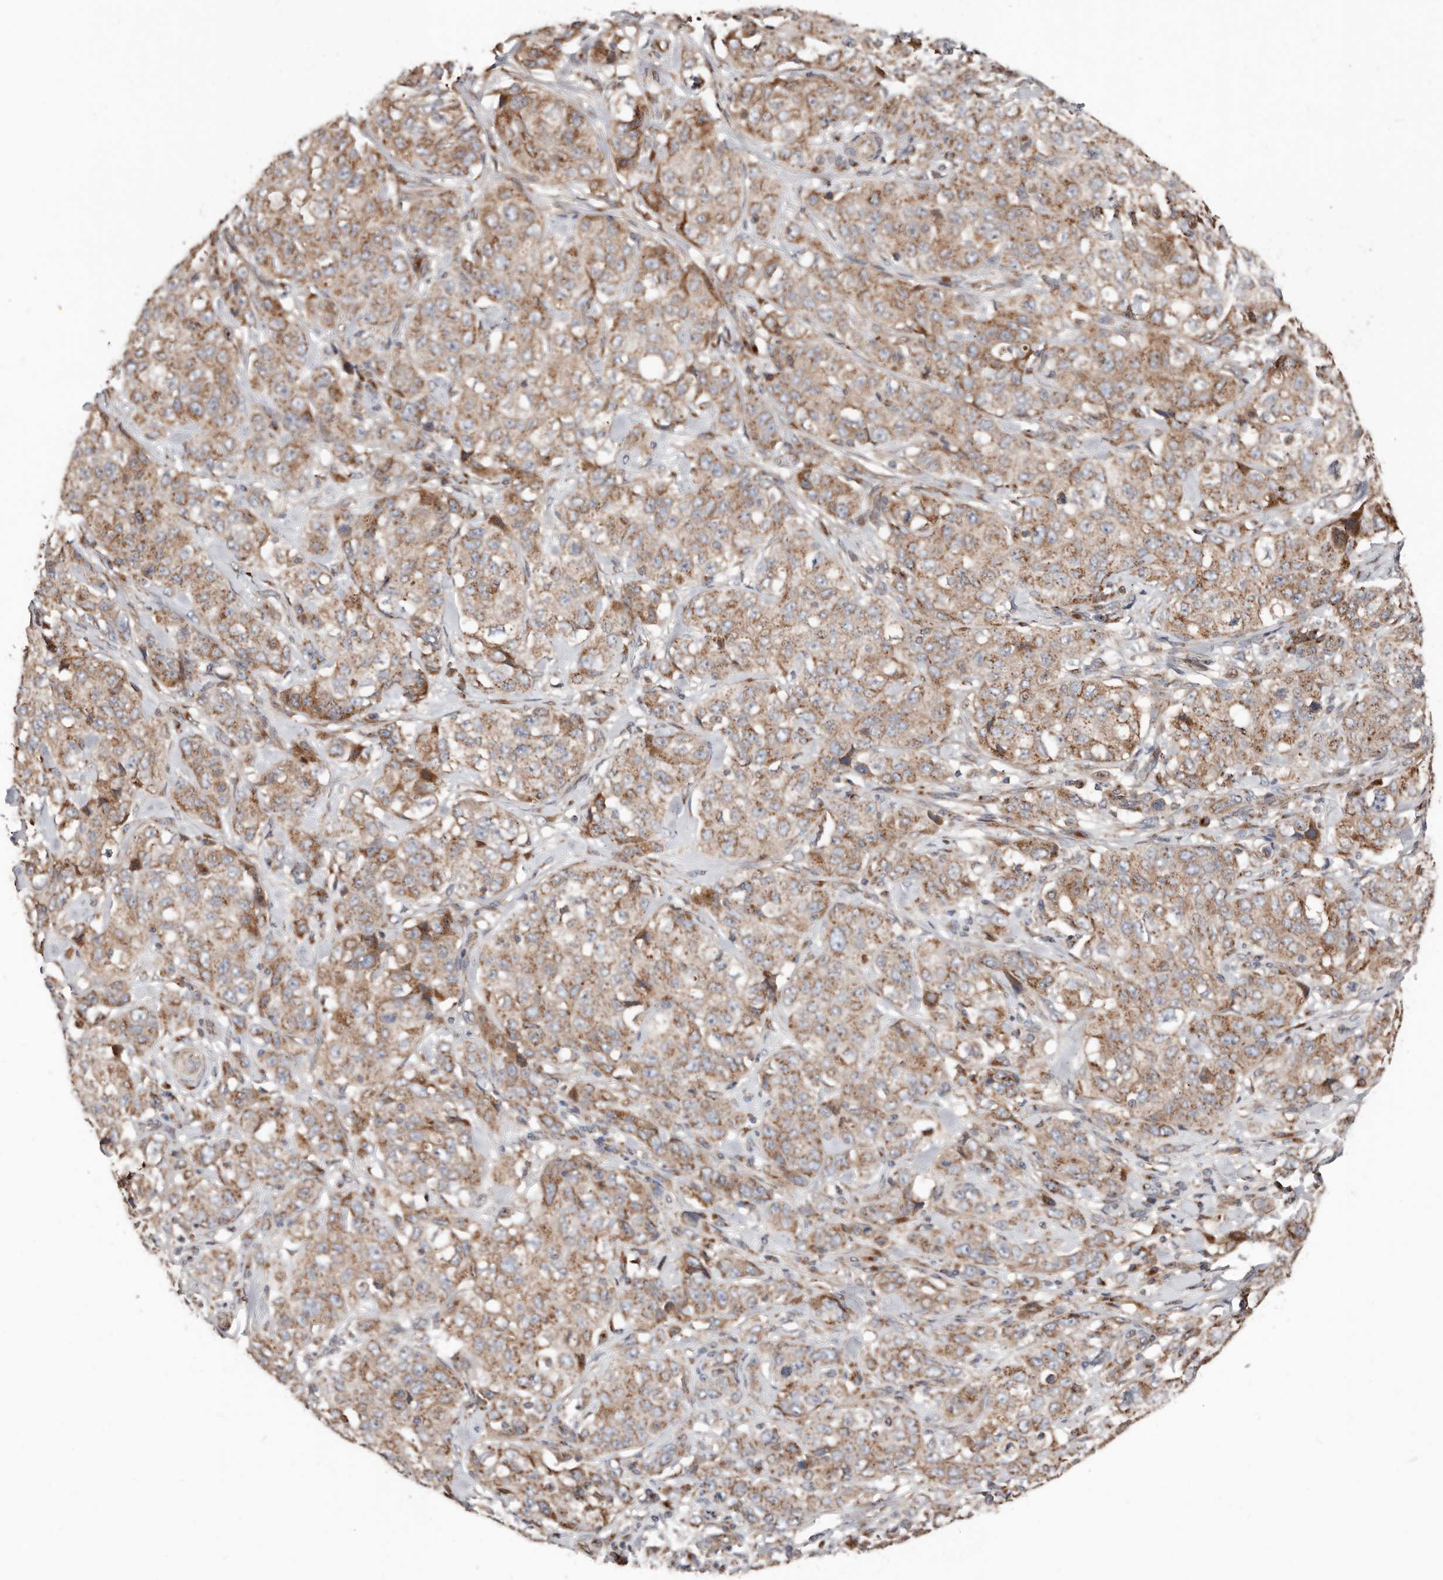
{"staining": {"intensity": "moderate", "quantity": ">75%", "location": "cytoplasmic/membranous"}, "tissue": "stomach cancer", "cell_type": "Tumor cells", "image_type": "cancer", "snomed": [{"axis": "morphology", "description": "Adenocarcinoma, NOS"}, {"axis": "topography", "description": "Stomach"}], "caption": "DAB immunohistochemical staining of human stomach cancer (adenocarcinoma) reveals moderate cytoplasmic/membranous protein expression in about >75% of tumor cells.", "gene": "COG1", "patient": {"sex": "male", "age": 48}}